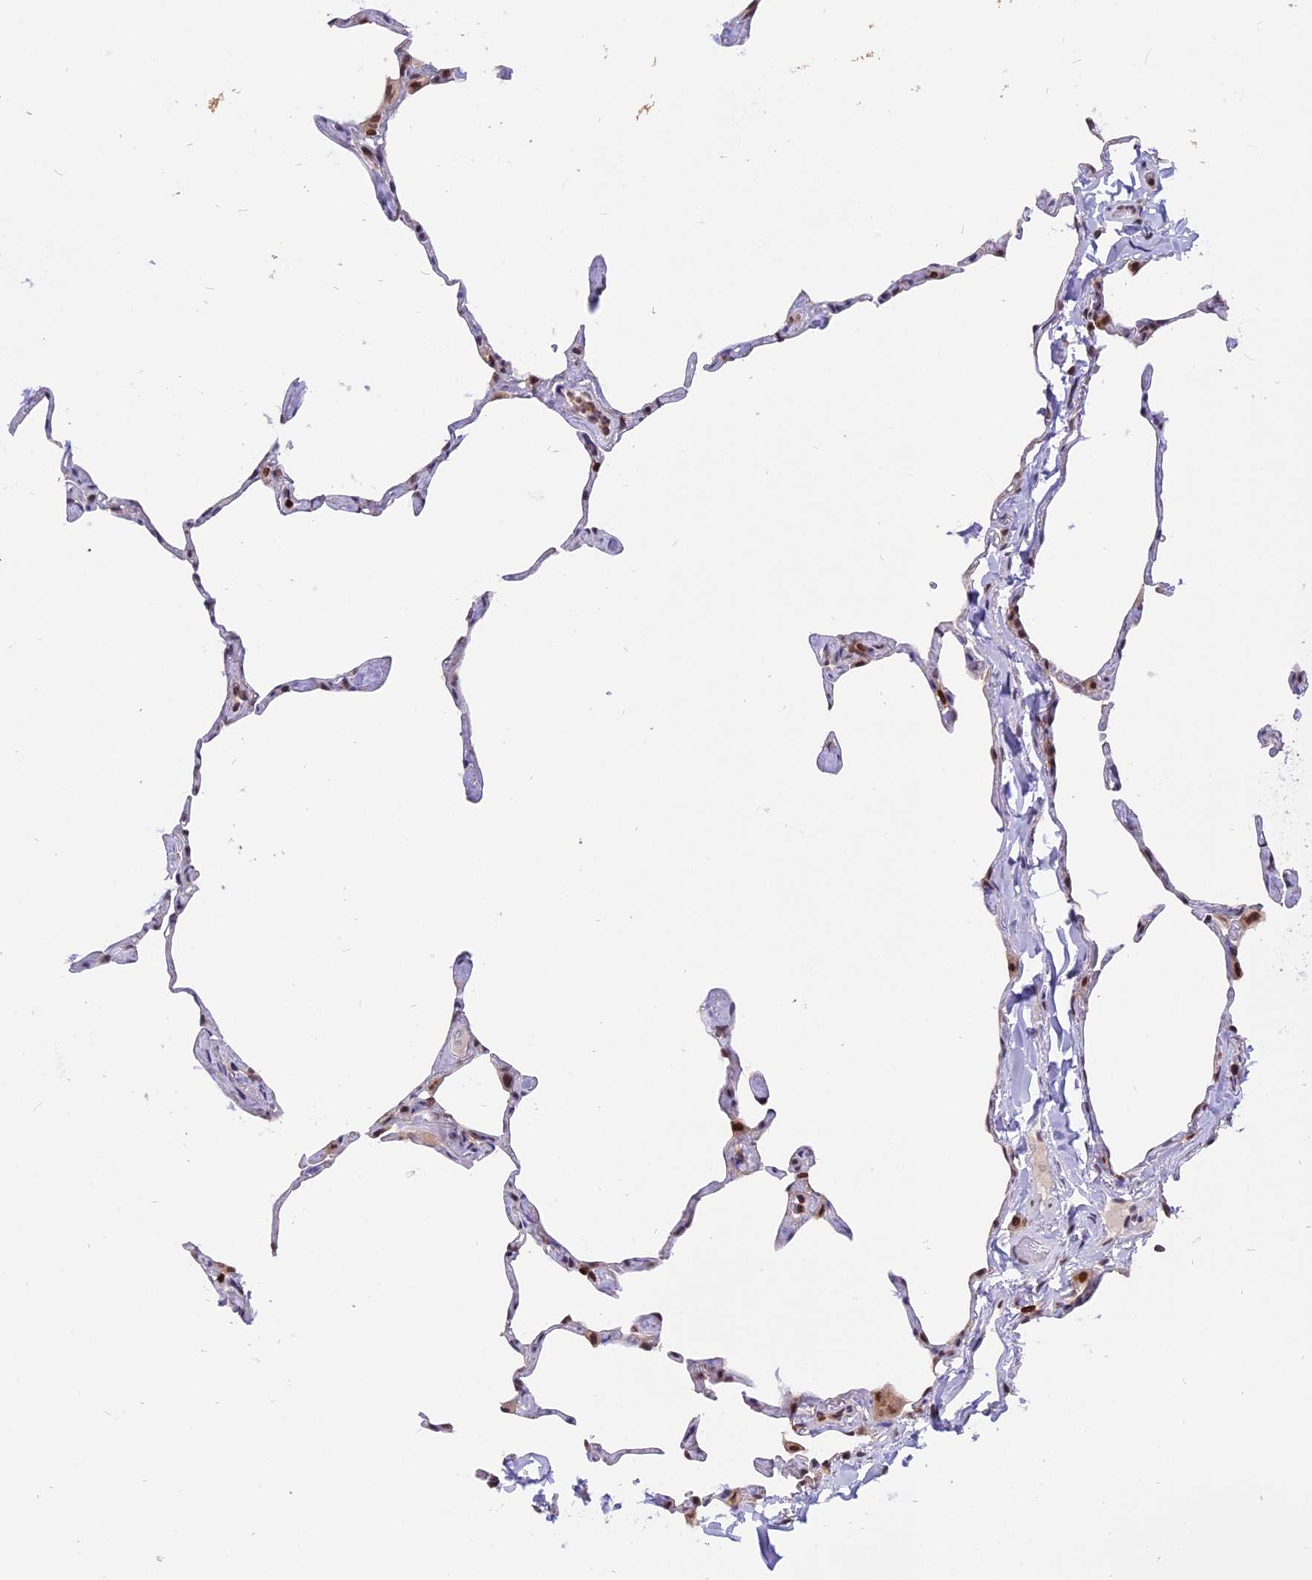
{"staining": {"intensity": "moderate", "quantity": "<25%", "location": "nuclear"}, "tissue": "lung", "cell_type": "Alveolar cells", "image_type": "normal", "snomed": [{"axis": "morphology", "description": "Normal tissue, NOS"}, {"axis": "topography", "description": "Lung"}], "caption": "Moderate nuclear expression for a protein is appreciated in about <25% of alveolar cells of unremarkable lung using immunohistochemistry.", "gene": "TADA3", "patient": {"sex": "male", "age": 65}}